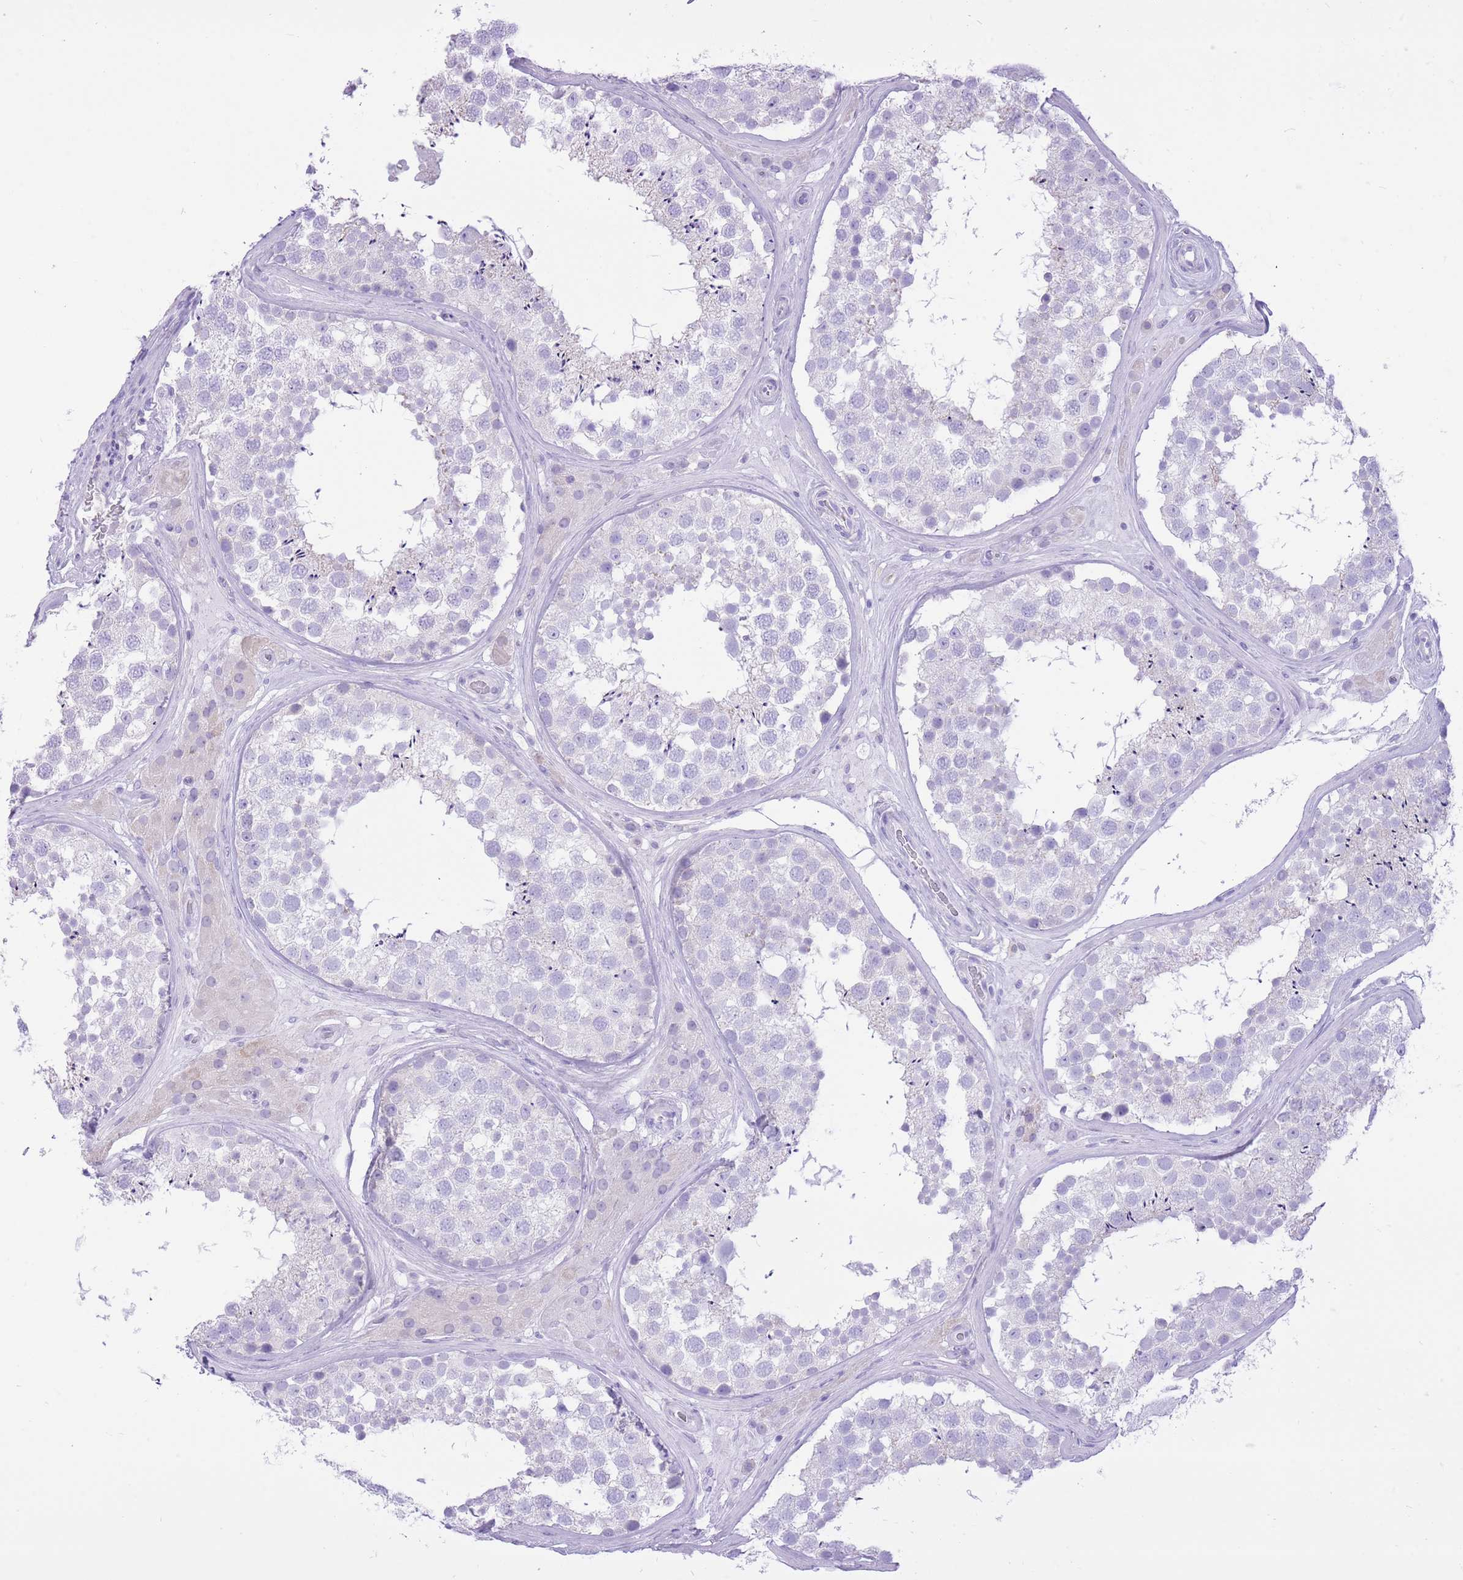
{"staining": {"intensity": "negative", "quantity": "none", "location": "none"}, "tissue": "testis", "cell_type": "Cells in seminiferous ducts", "image_type": "normal", "snomed": [{"axis": "morphology", "description": "Normal tissue, NOS"}, {"axis": "topography", "description": "Testis"}], "caption": "A high-resolution histopathology image shows immunohistochemistry staining of normal testis, which shows no significant staining in cells in seminiferous ducts.", "gene": "SLC4A4", "patient": {"sex": "male", "age": 46}}